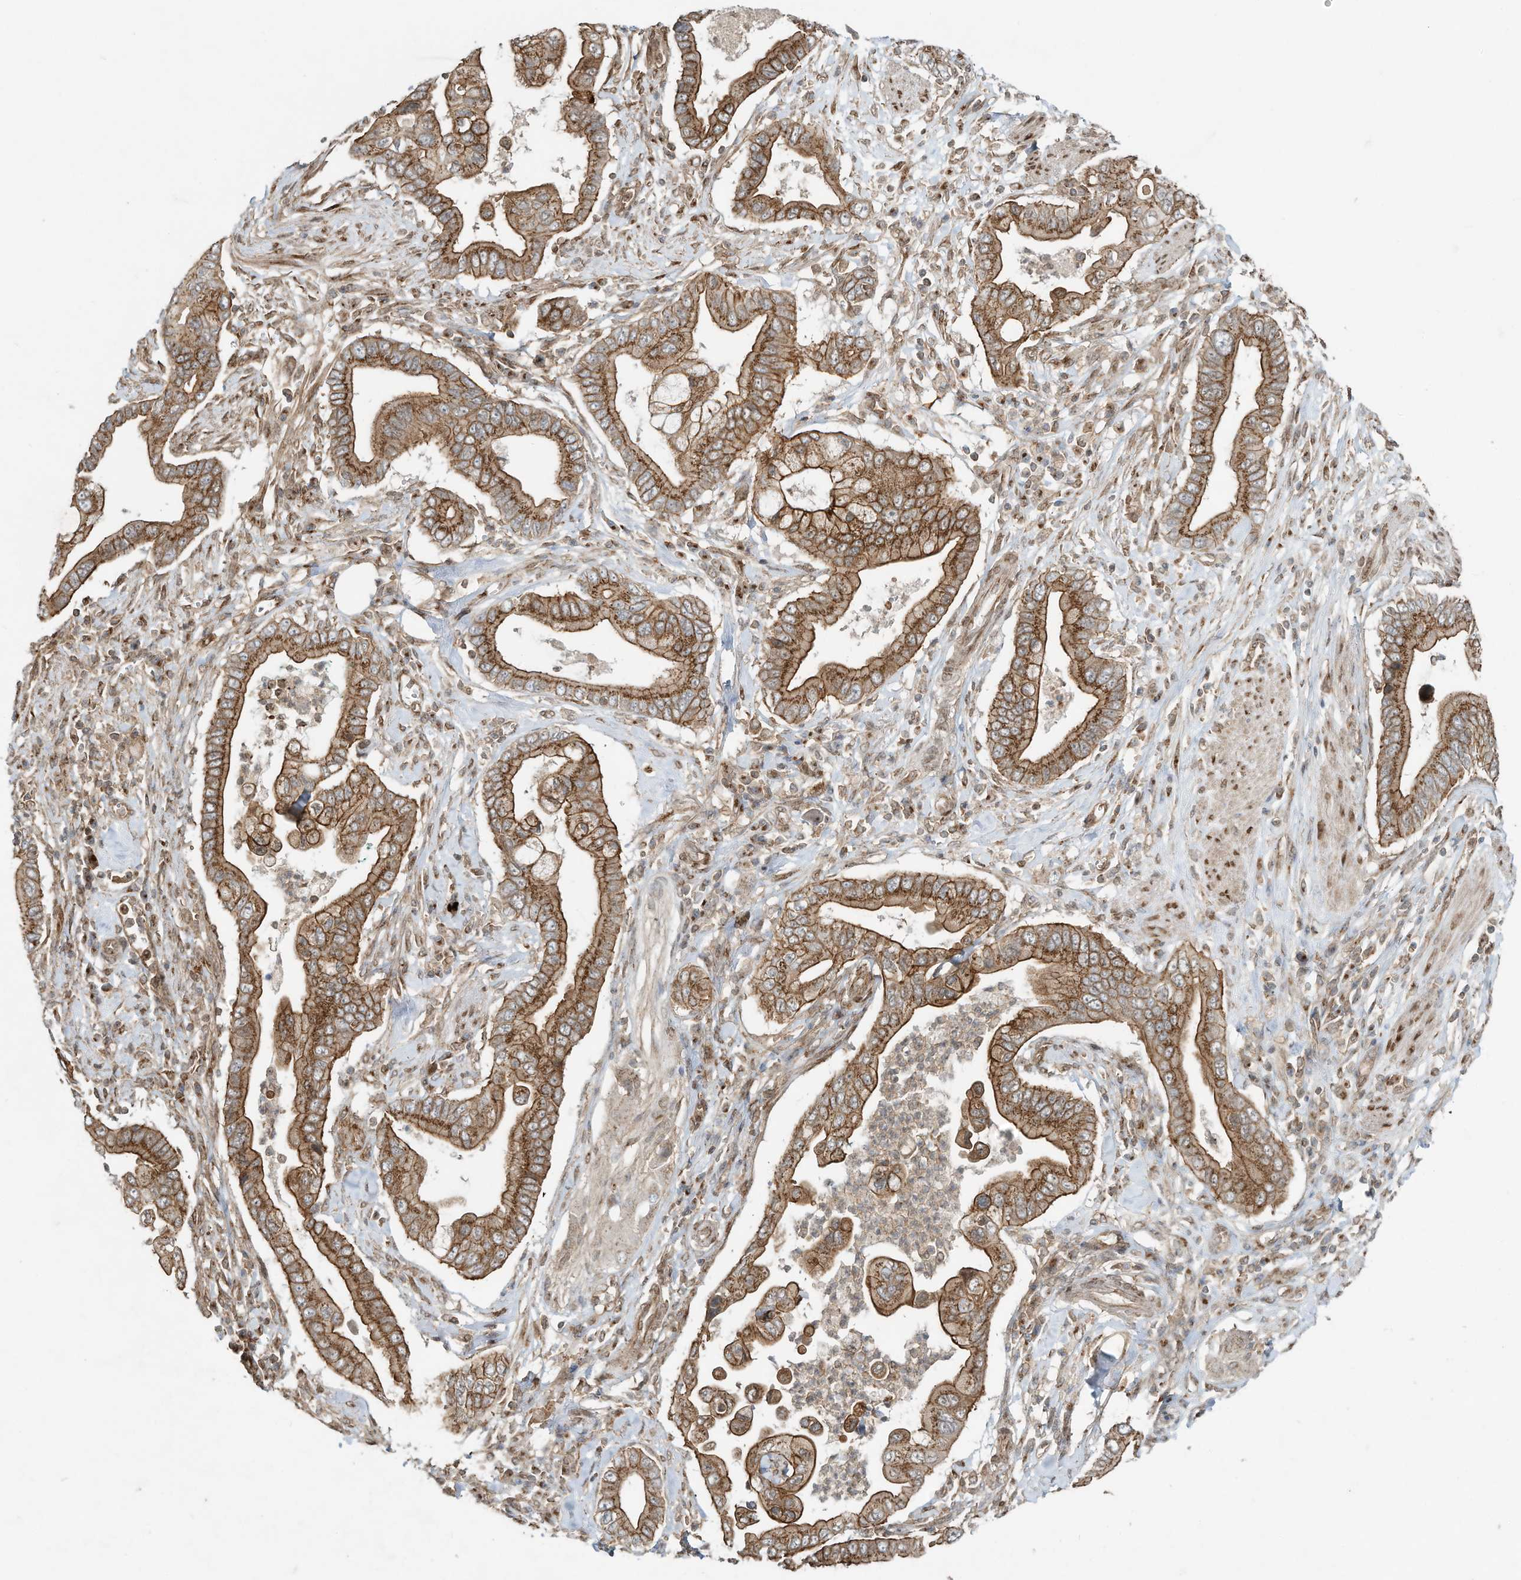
{"staining": {"intensity": "strong", "quantity": ">75%", "location": "cytoplasmic/membranous"}, "tissue": "pancreatic cancer", "cell_type": "Tumor cells", "image_type": "cancer", "snomed": [{"axis": "morphology", "description": "Adenocarcinoma, NOS"}, {"axis": "topography", "description": "Pancreas"}], "caption": "Pancreatic cancer (adenocarcinoma) stained with IHC displays strong cytoplasmic/membranous staining in approximately >75% of tumor cells.", "gene": "CUX1", "patient": {"sex": "male", "age": 78}}